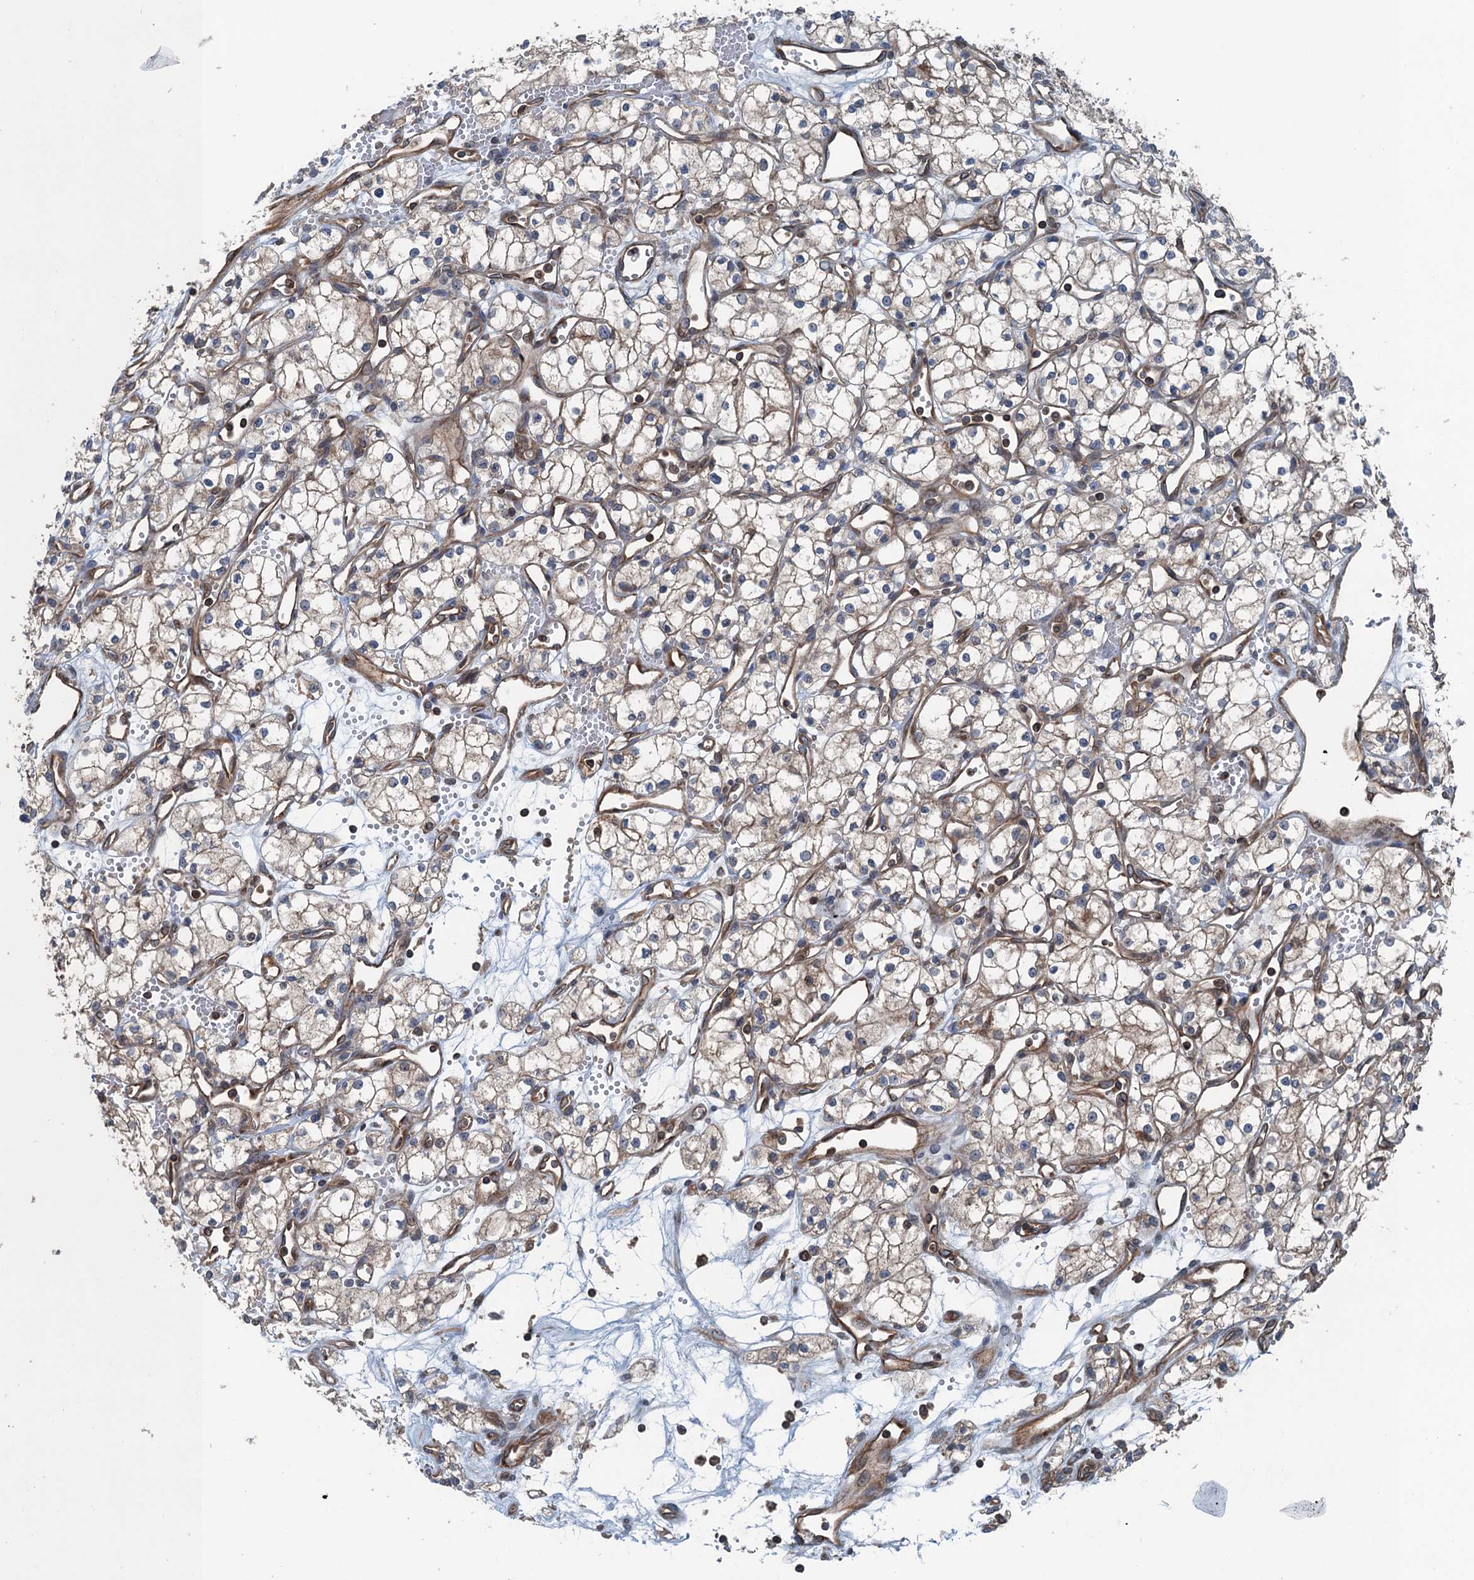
{"staining": {"intensity": "weak", "quantity": "<25%", "location": "cytoplasmic/membranous"}, "tissue": "renal cancer", "cell_type": "Tumor cells", "image_type": "cancer", "snomed": [{"axis": "morphology", "description": "Adenocarcinoma, NOS"}, {"axis": "topography", "description": "Kidney"}], "caption": "IHC of human adenocarcinoma (renal) exhibits no staining in tumor cells.", "gene": "TRAPPC8", "patient": {"sex": "male", "age": 59}}